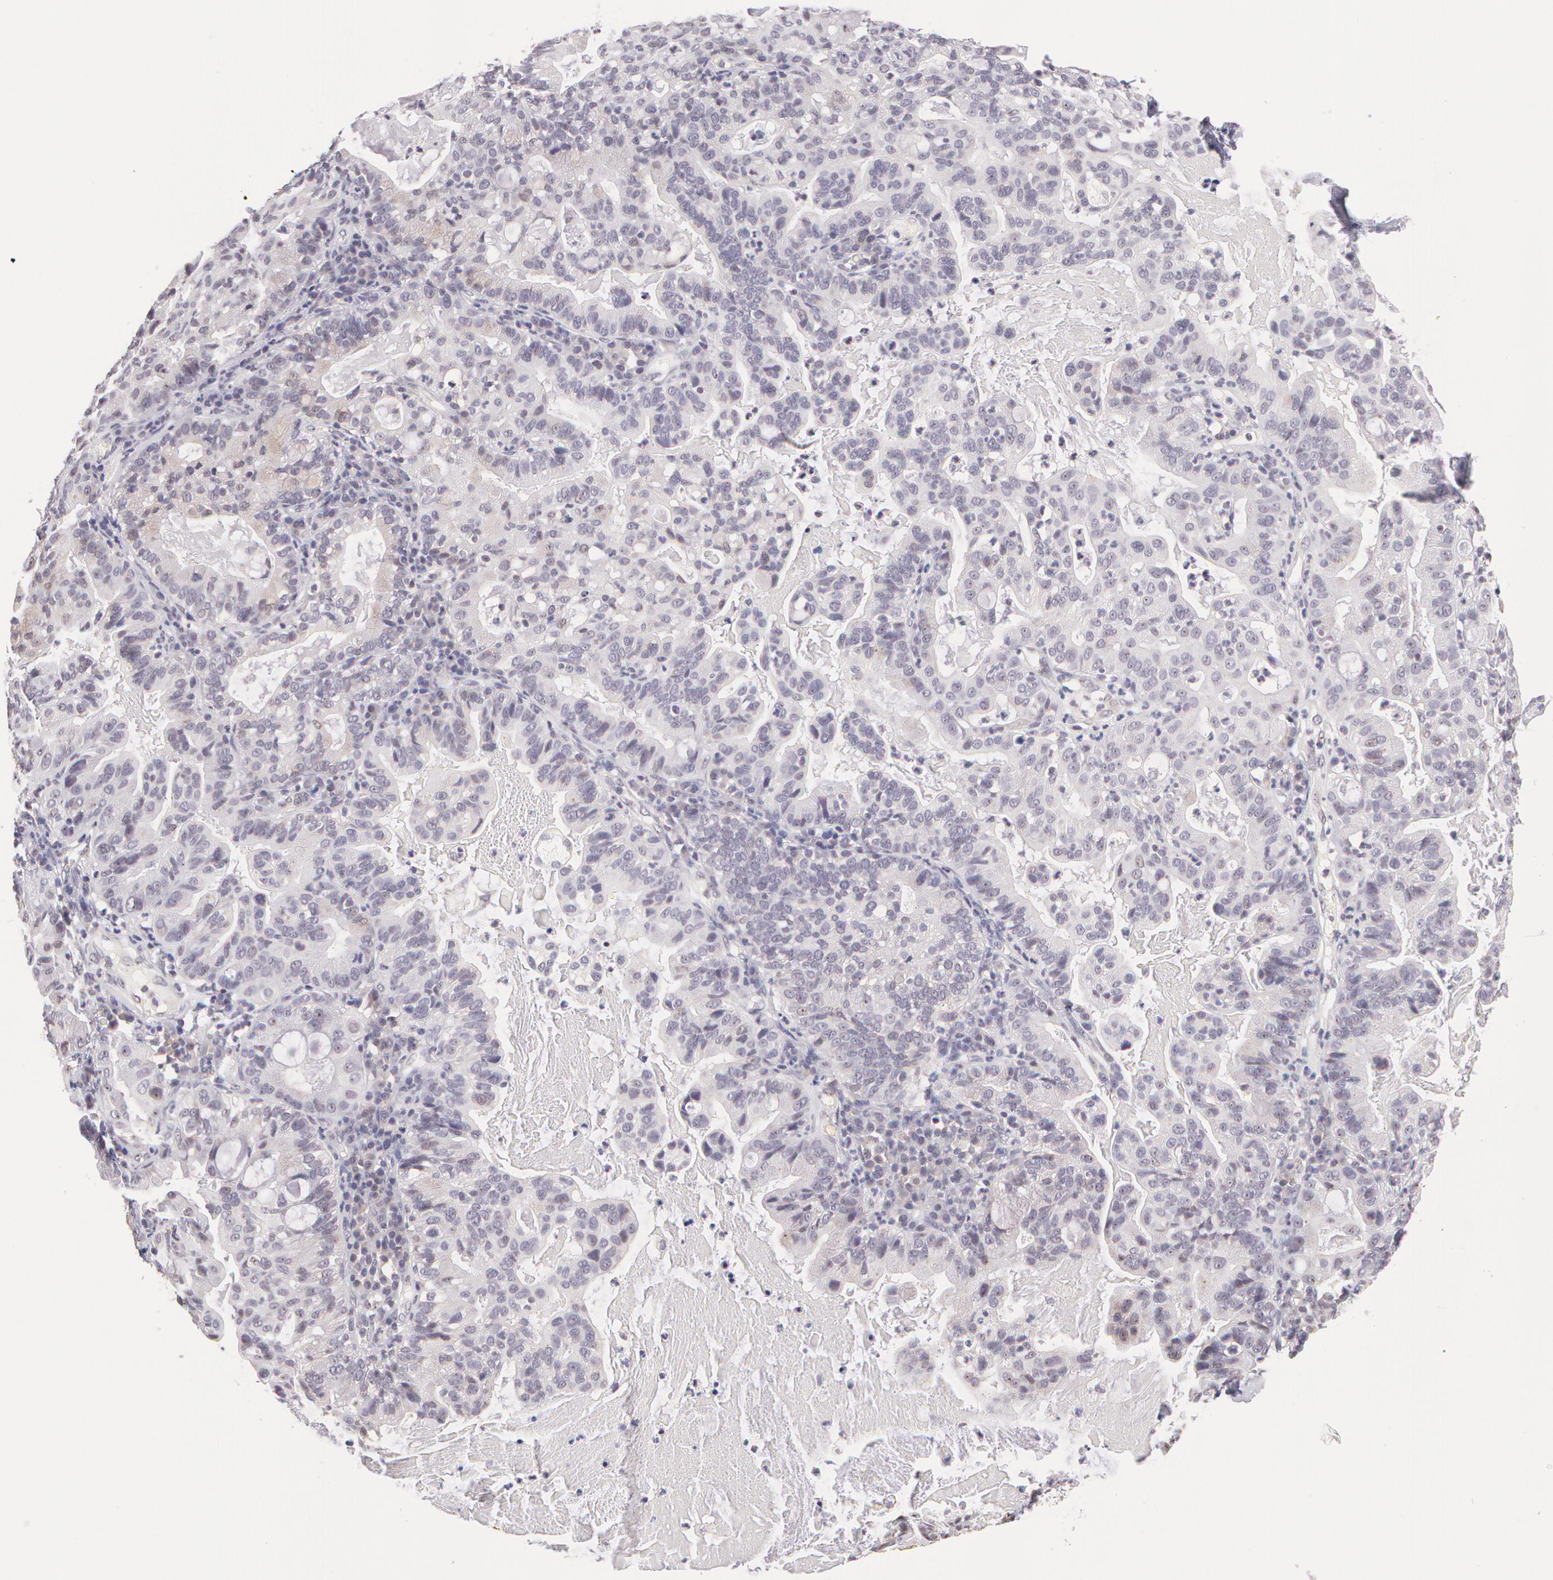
{"staining": {"intensity": "negative", "quantity": "none", "location": "none"}, "tissue": "cervical cancer", "cell_type": "Tumor cells", "image_type": "cancer", "snomed": [{"axis": "morphology", "description": "Adenocarcinoma, NOS"}, {"axis": "topography", "description": "Cervix"}], "caption": "Immunohistochemistry of human cervical cancer (adenocarcinoma) demonstrates no staining in tumor cells.", "gene": "ZNF597", "patient": {"sex": "female", "age": 41}}